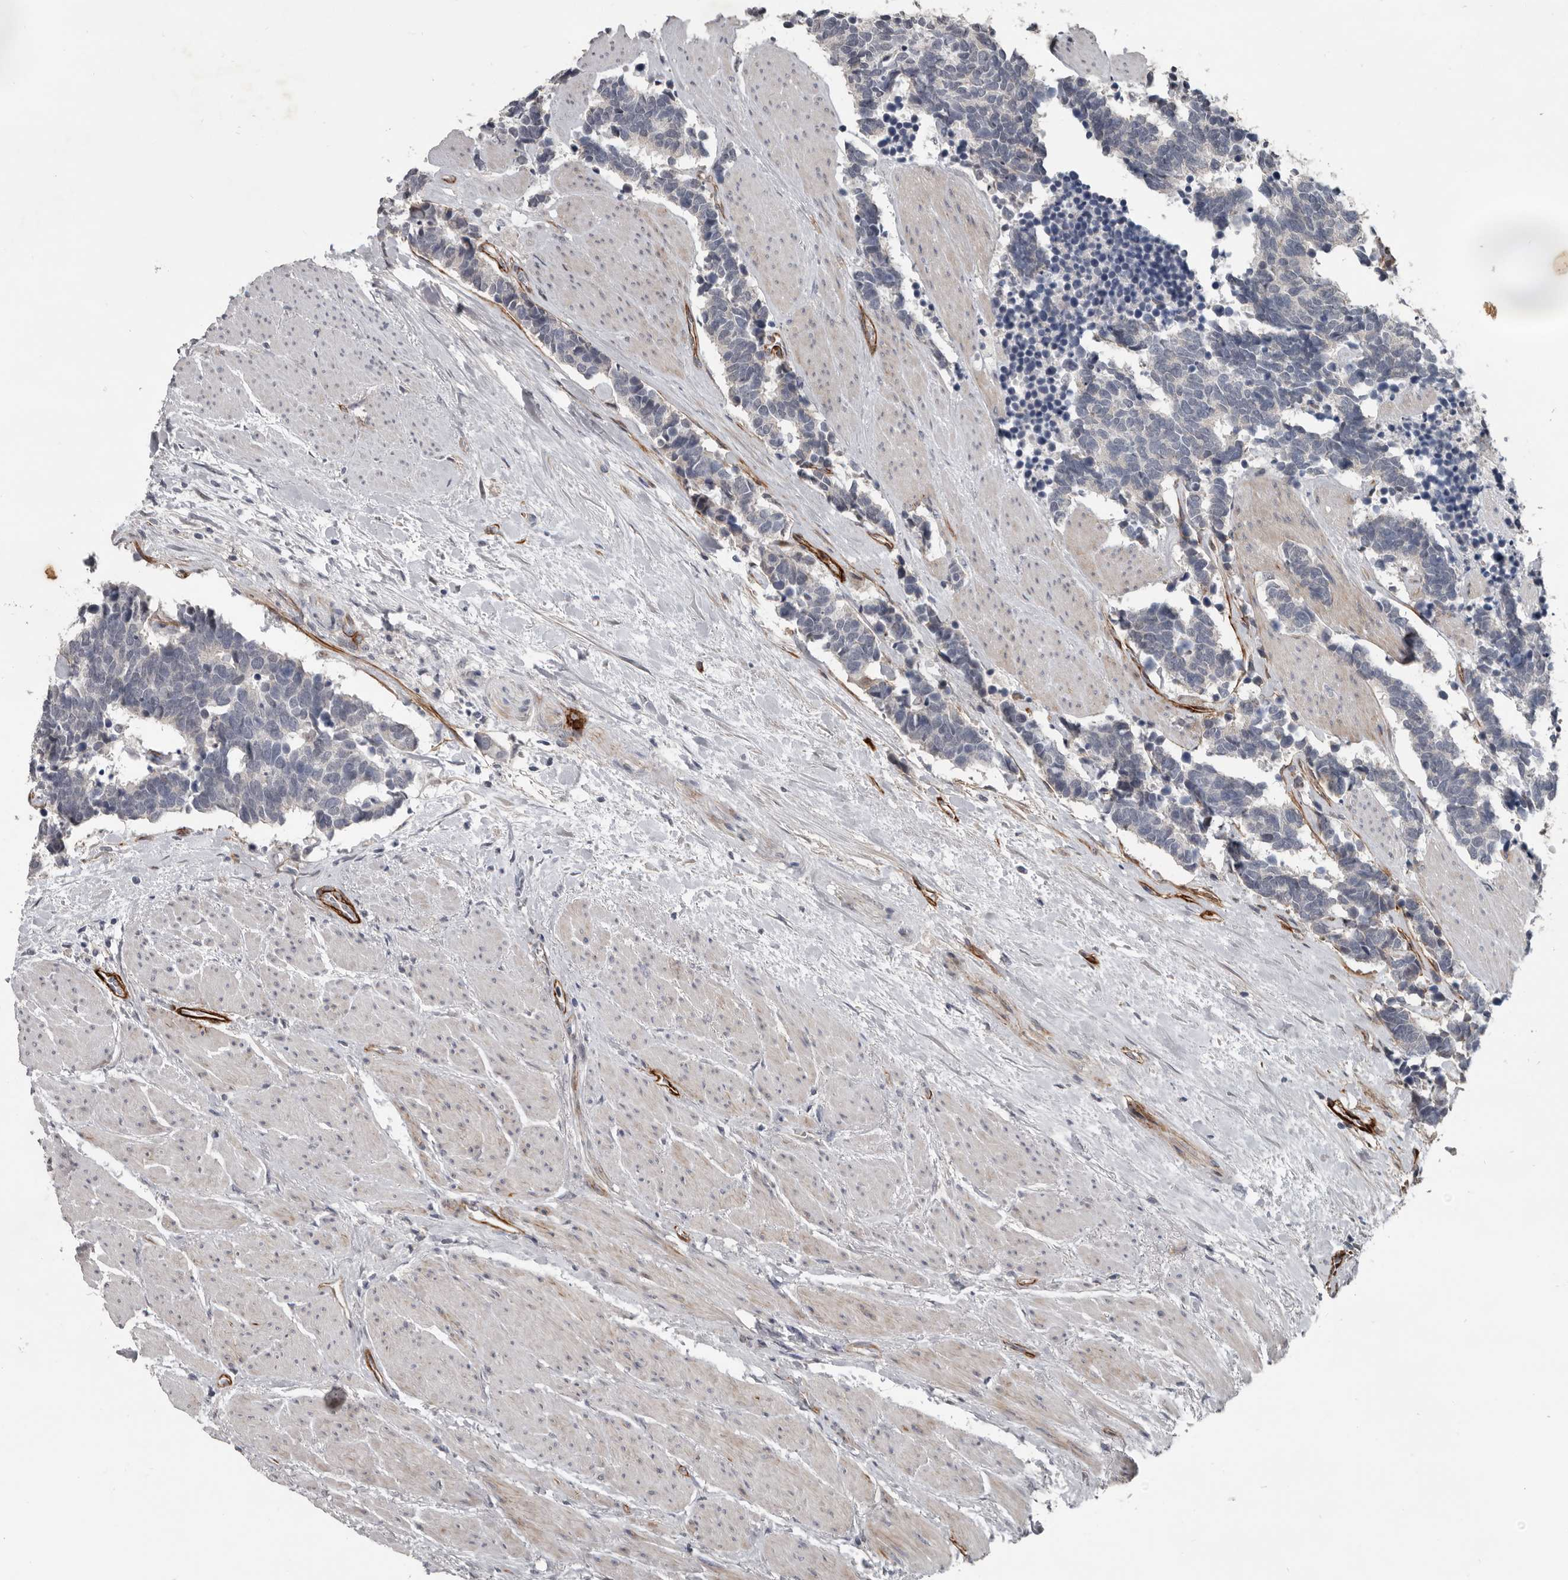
{"staining": {"intensity": "negative", "quantity": "none", "location": "none"}, "tissue": "carcinoid", "cell_type": "Tumor cells", "image_type": "cancer", "snomed": [{"axis": "morphology", "description": "Carcinoma, NOS"}, {"axis": "morphology", "description": "Carcinoid, malignant, NOS"}, {"axis": "topography", "description": "Urinary bladder"}], "caption": "High power microscopy photomicrograph of an IHC micrograph of malignant carcinoid, revealing no significant staining in tumor cells.", "gene": "C1orf216", "patient": {"sex": "male", "age": 57}}